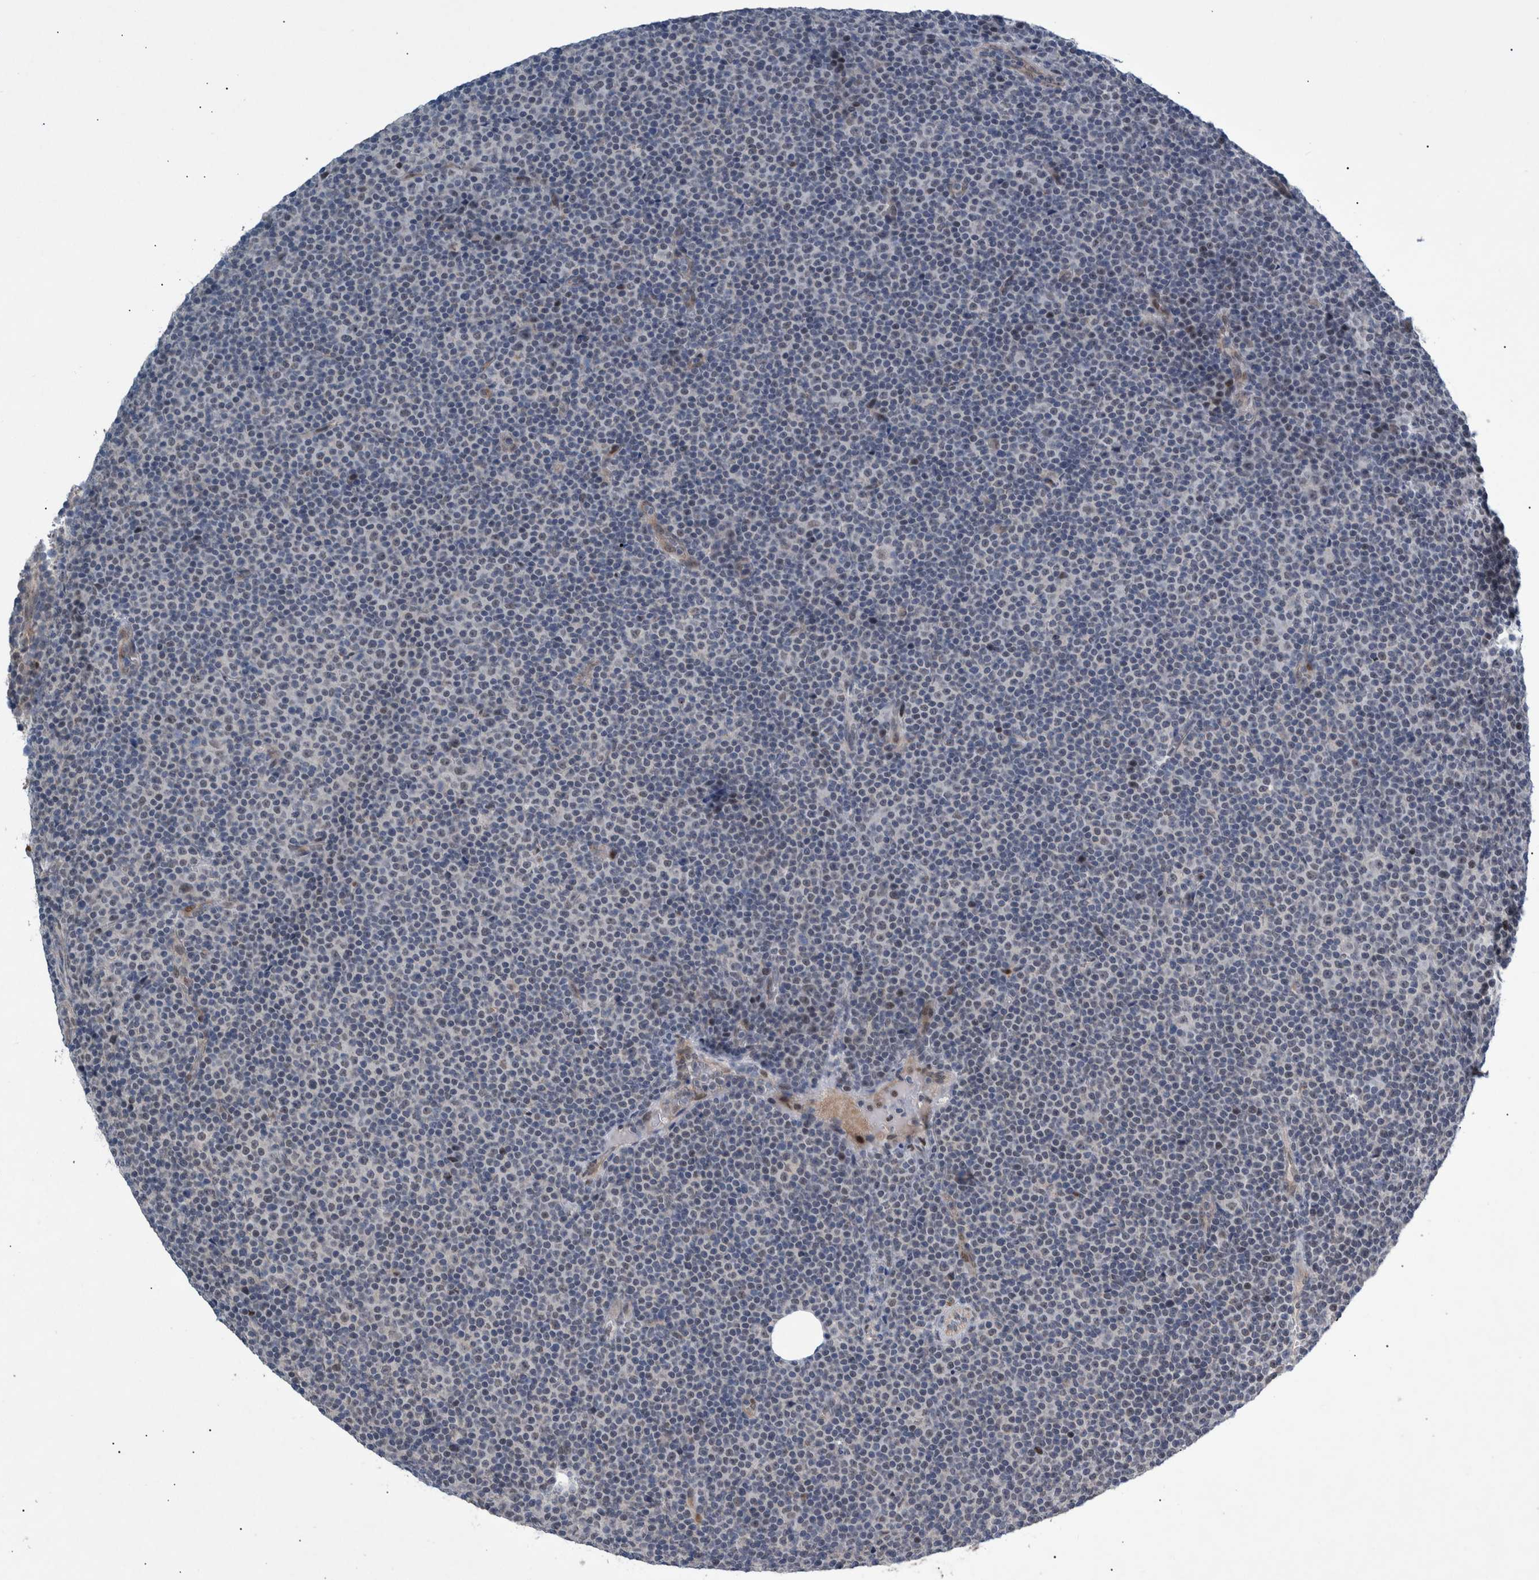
{"staining": {"intensity": "negative", "quantity": "none", "location": "none"}, "tissue": "lymphoma", "cell_type": "Tumor cells", "image_type": "cancer", "snomed": [{"axis": "morphology", "description": "Malignant lymphoma, non-Hodgkin's type, Low grade"}, {"axis": "topography", "description": "Lymph node"}], "caption": "There is no significant staining in tumor cells of lymphoma.", "gene": "ESRP1", "patient": {"sex": "female", "age": 67}}